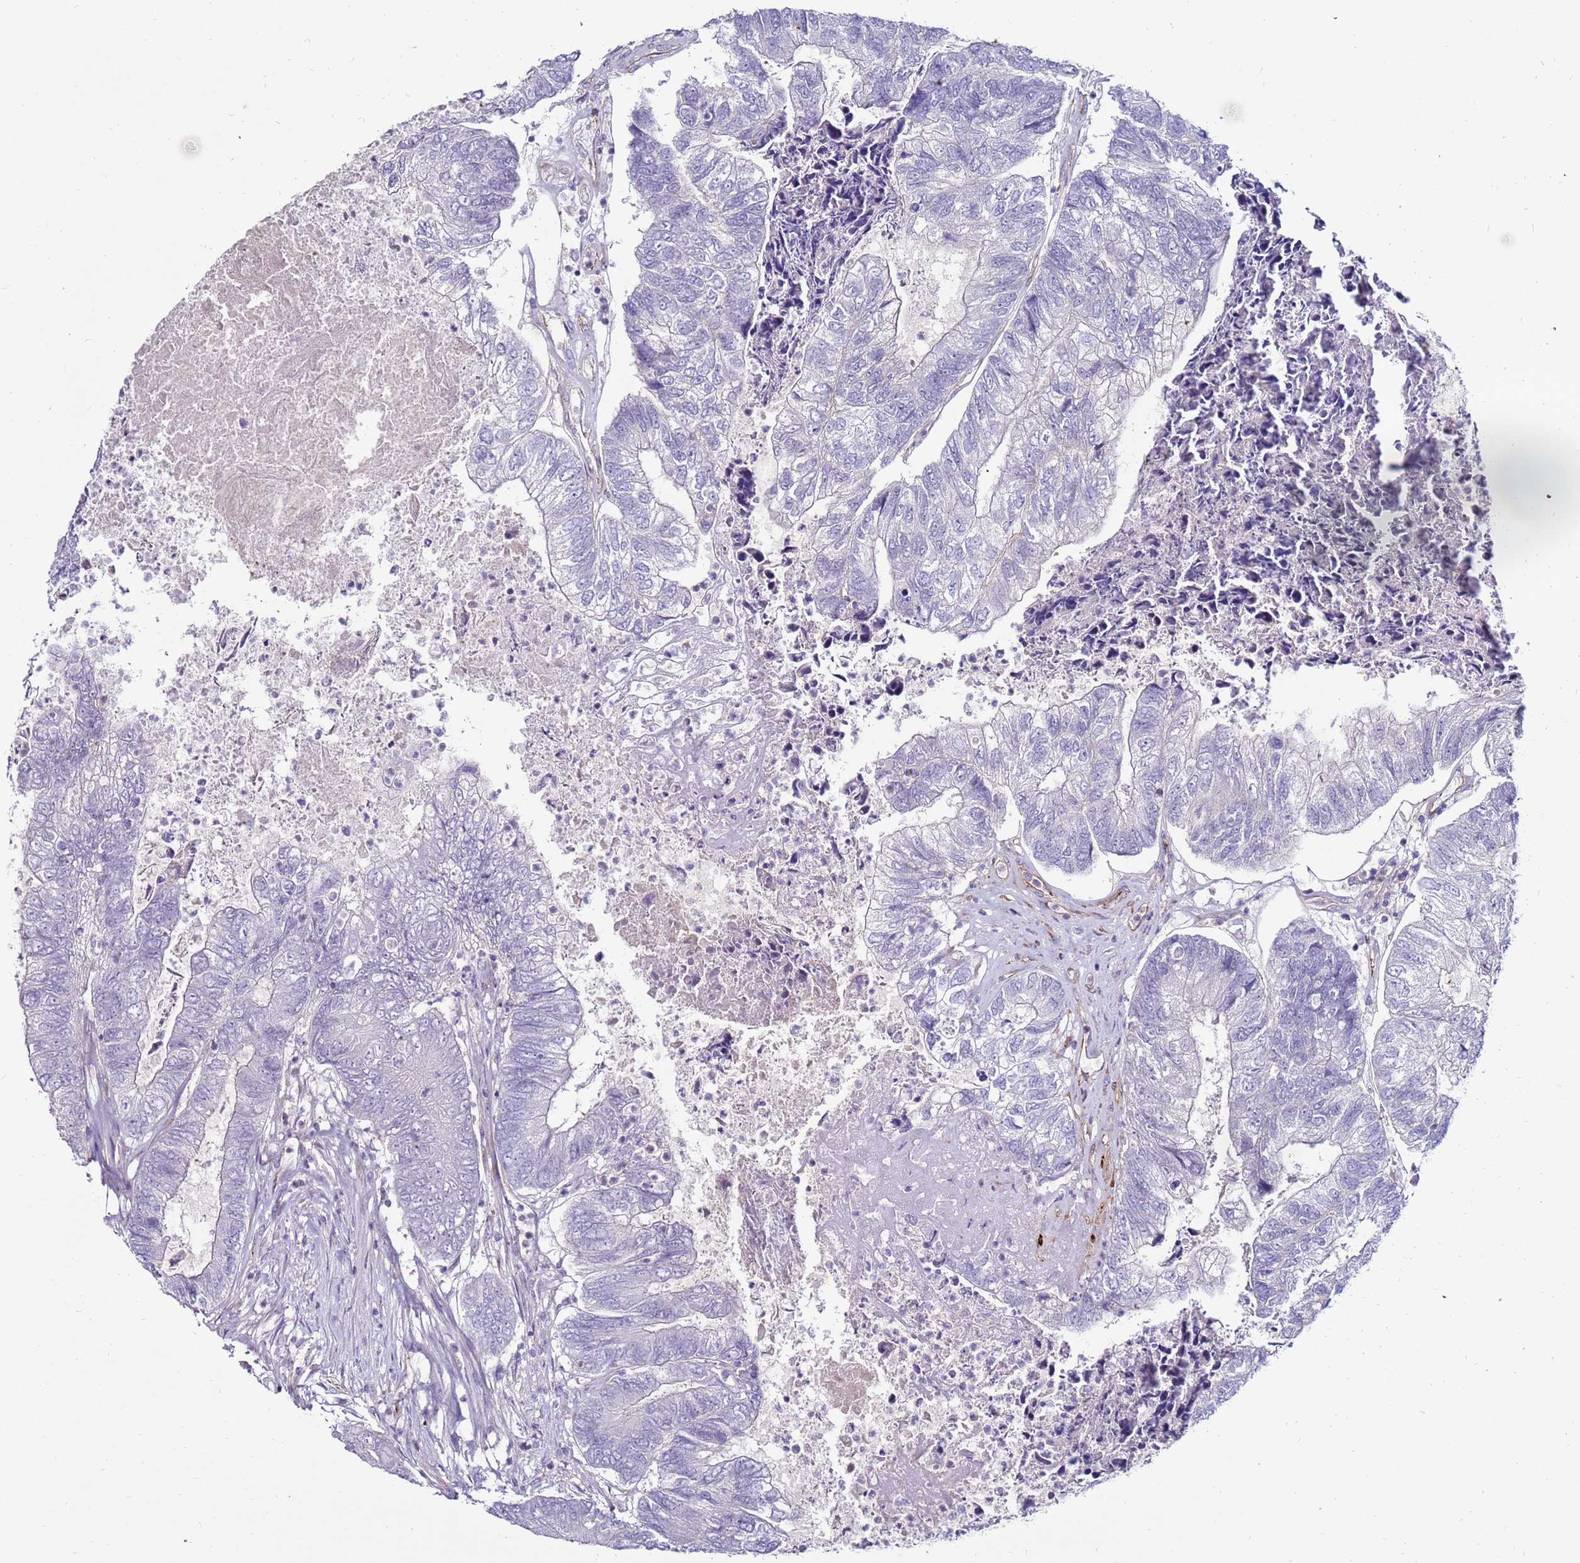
{"staining": {"intensity": "negative", "quantity": "none", "location": "none"}, "tissue": "colorectal cancer", "cell_type": "Tumor cells", "image_type": "cancer", "snomed": [{"axis": "morphology", "description": "Adenocarcinoma, NOS"}, {"axis": "topography", "description": "Colon"}], "caption": "Tumor cells show no significant staining in colorectal cancer. (DAB (3,3'-diaminobenzidine) immunohistochemistry (IHC) with hematoxylin counter stain).", "gene": "CLEC4M", "patient": {"sex": "female", "age": 67}}